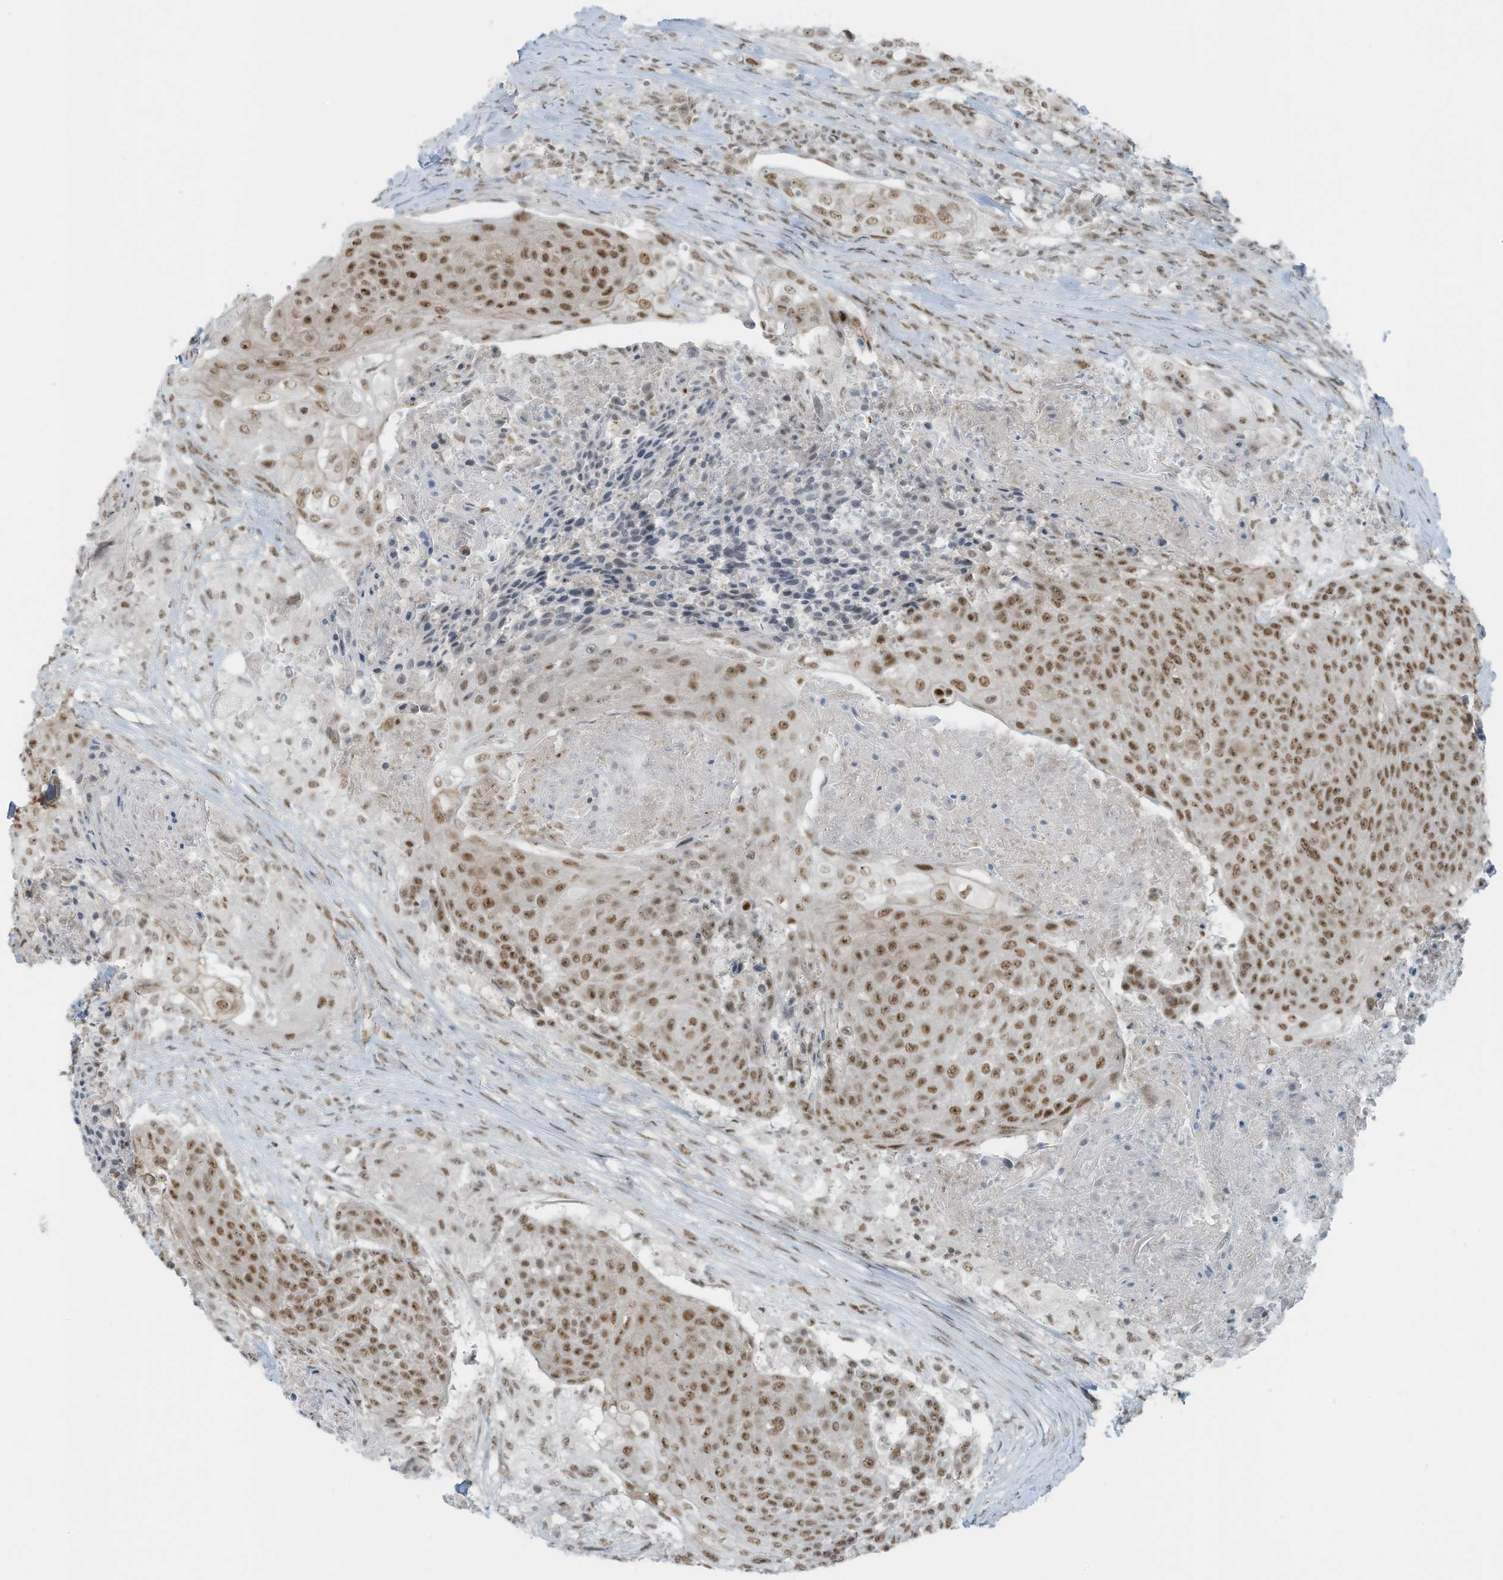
{"staining": {"intensity": "moderate", "quantity": ">75%", "location": "nuclear"}, "tissue": "urothelial cancer", "cell_type": "Tumor cells", "image_type": "cancer", "snomed": [{"axis": "morphology", "description": "Urothelial carcinoma, High grade"}, {"axis": "topography", "description": "Urinary bladder"}], "caption": "An immunohistochemistry histopathology image of tumor tissue is shown. Protein staining in brown shows moderate nuclear positivity in urothelial cancer within tumor cells.", "gene": "WRNIP1", "patient": {"sex": "female", "age": 63}}